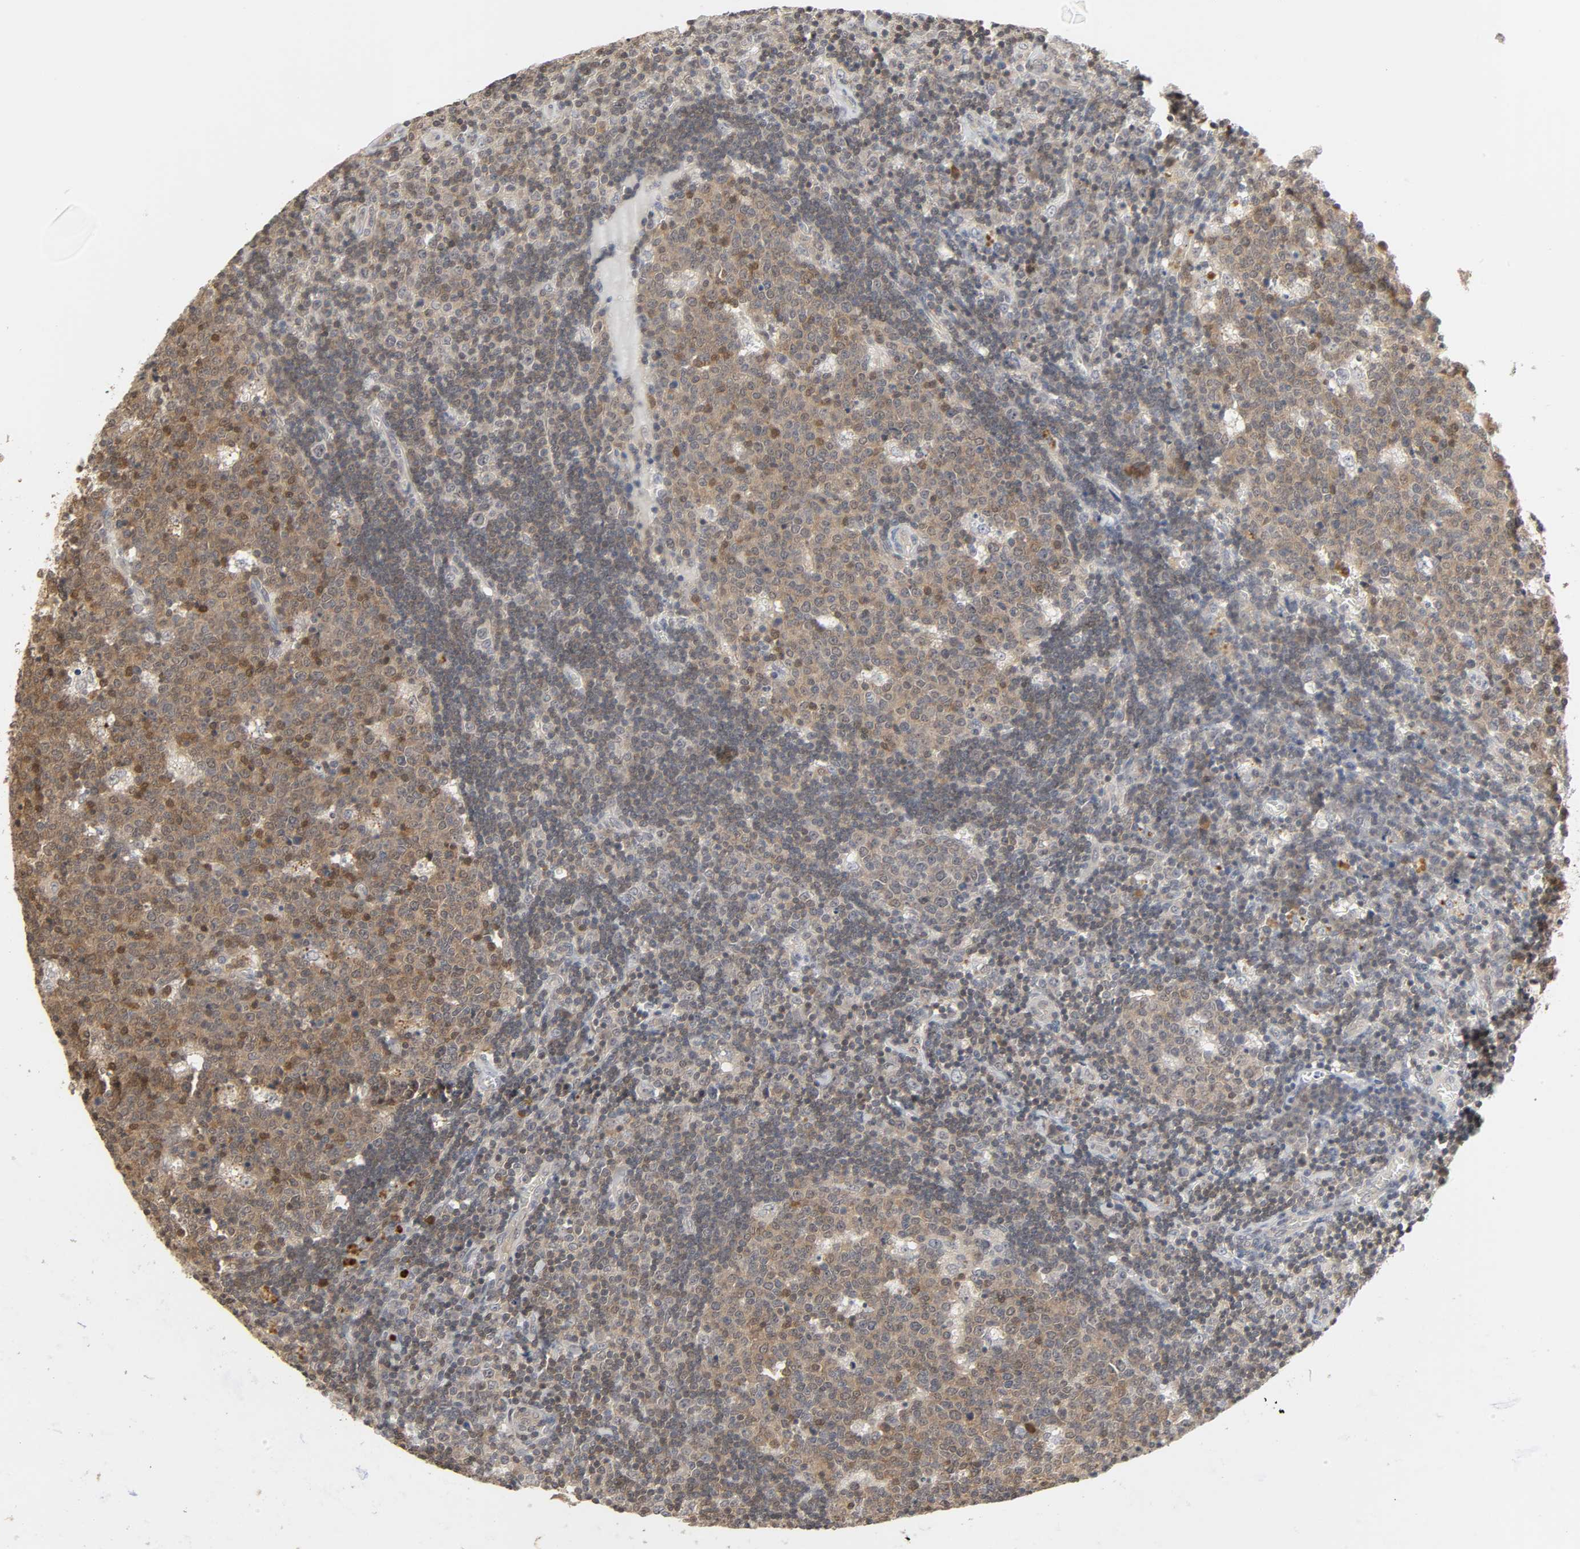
{"staining": {"intensity": "weak", "quantity": ">75%", "location": "cytoplasmic/membranous,nuclear"}, "tissue": "lymph node", "cell_type": "Germinal center cells", "image_type": "normal", "snomed": [{"axis": "morphology", "description": "Normal tissue, NOS"}, {"axis": "topography", "description": "Lymph node"}, {"axis": "topography", "description": "Salivary gland"}], "caption": "Immunohistochemistry (IHC) micrograph of unremarkable lymph node: lymph node stained using IHC reveals low levels of weak protein expression localized specifically in the cytoplasmic/membranous,nuclear of germinal center cells, appearing as a cytoplasmic/membranous,nuclear brown color.", "gene": "MIF", "patient": {"sex": "male", "age": 8}}